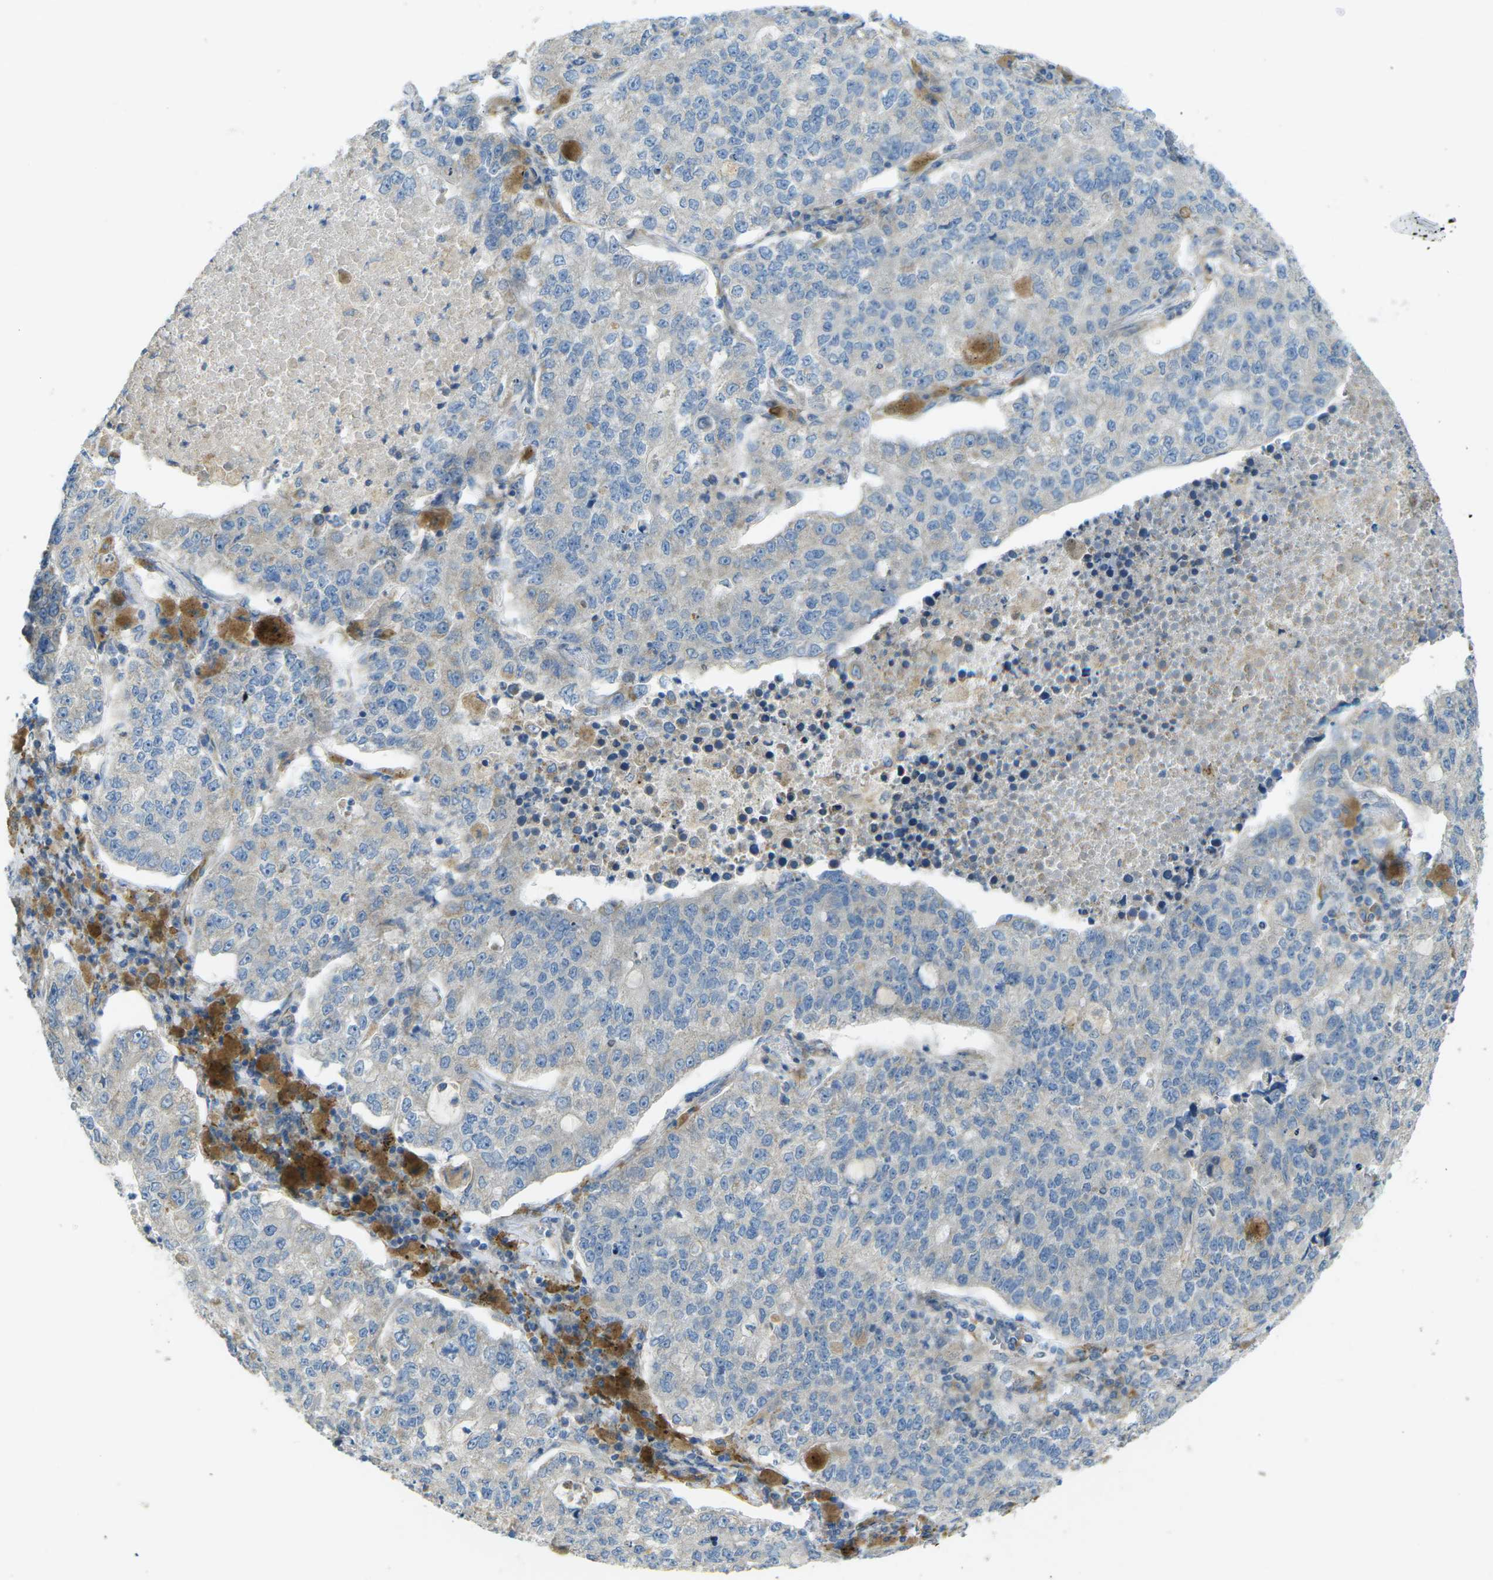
{"staining": {"intensity": "negative", "quantity": "none", "location": "none"}, "tissue": "lung cancer", "cell_type": "Tumor cells", "image_type": "cancer", "snomed": [{"axis": "morphology", "description": "Adenocarcinoma, NOS"}, {"axis": "topography", "description": "Lung"}], "caption": "This is an immunohistochemistry (IHC) histopathology image of human lung cancer (adenocarcinoma). There is no positivity in tumor cells.", "gene": "MYLK4", "patient": {"sex": "male", "age": 49}}